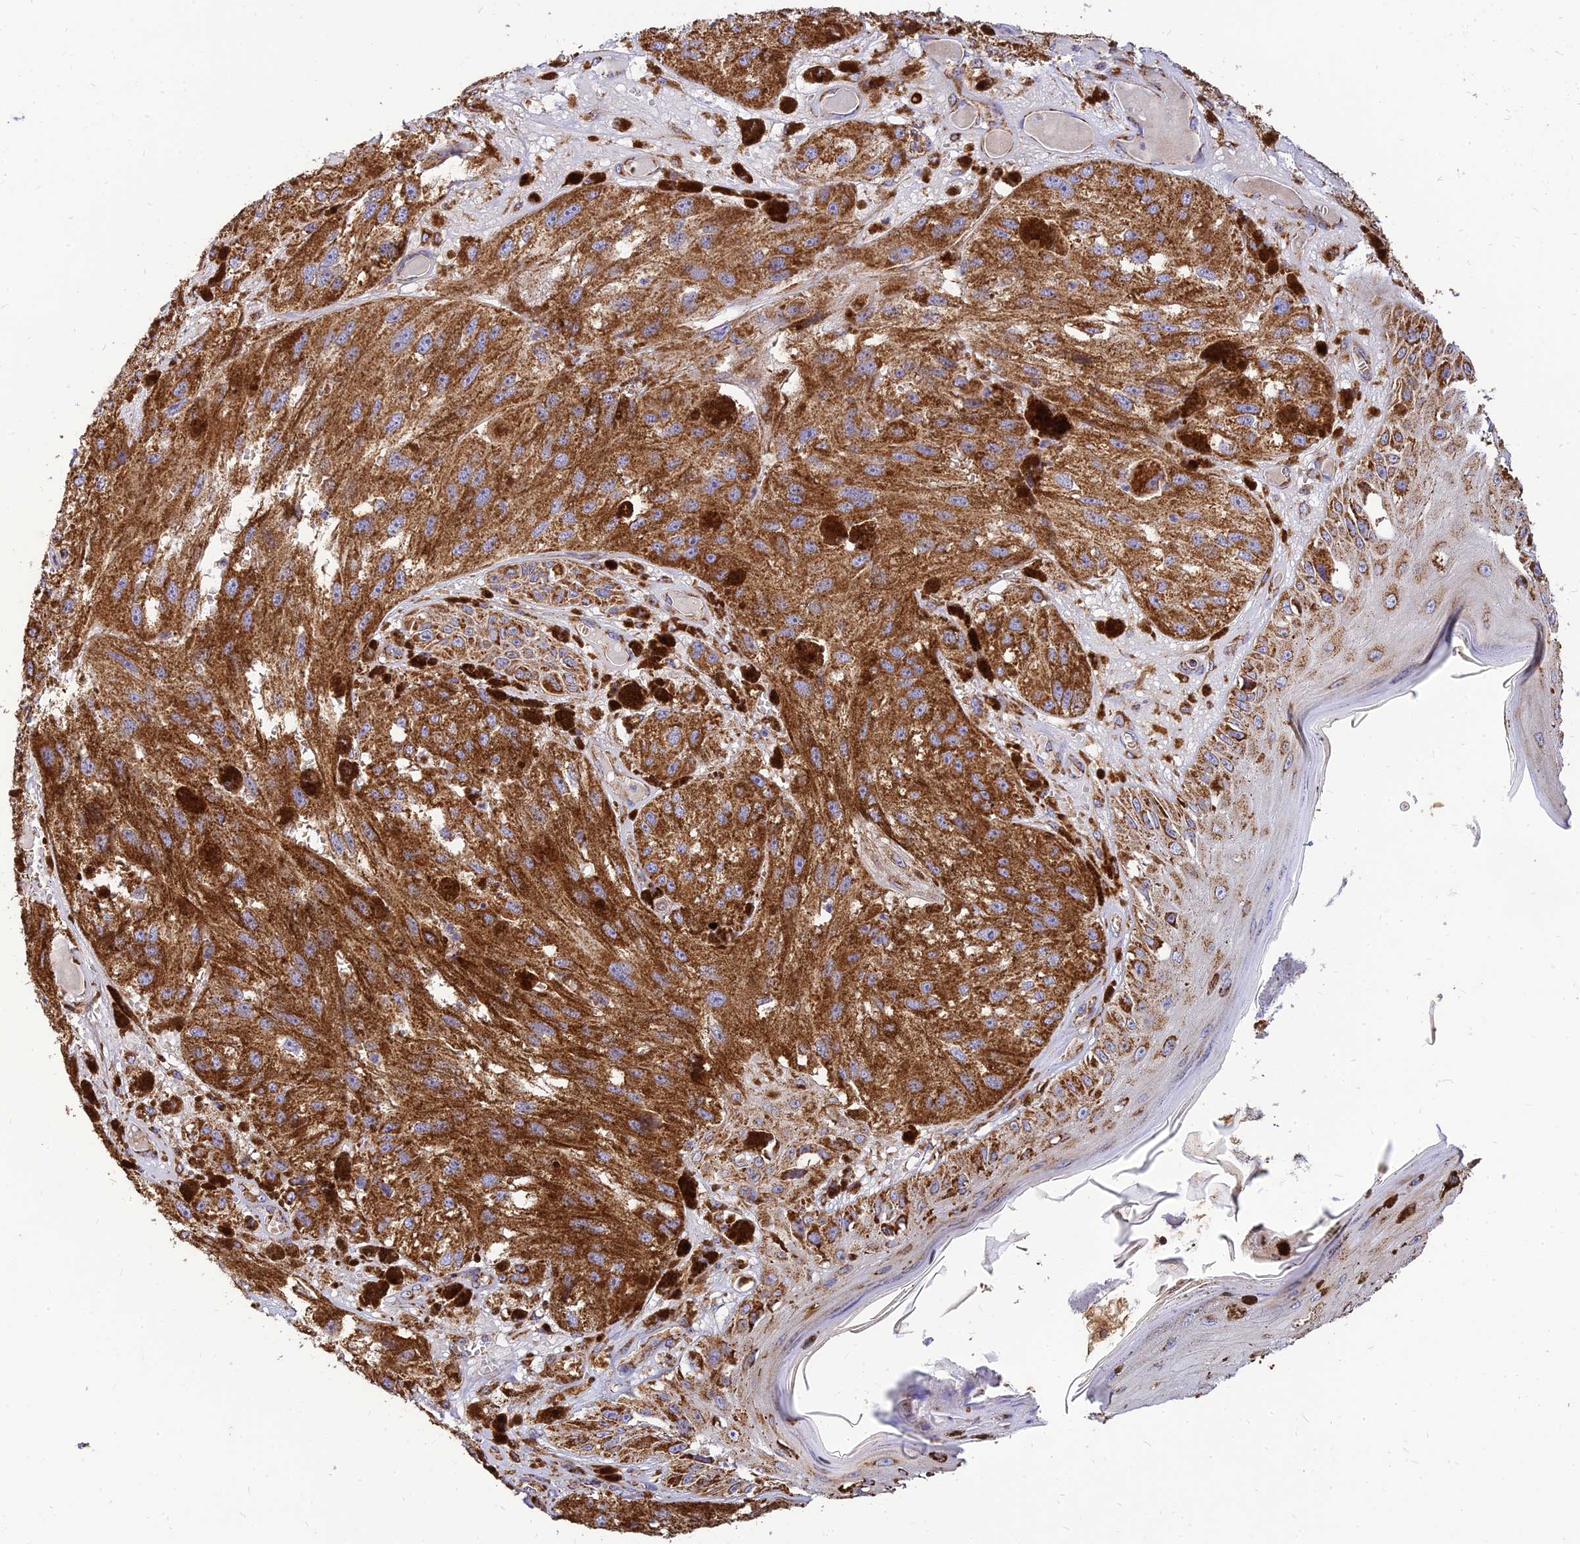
{"staining": {"intensity": "strong", "quantity": ">75%", "location": "cytoplasmic/membranous"}, "tissue": "melanoma", "cell_type": "Tumor cells", "image_type": "cancer", "snomed": [{"axis": "morphology", "description": "Malignant melanoma, NOS"}, {"axis": "topography", "description": "Skin"}], "caption": "The micrograph demonstrates immunohistochemical staining of melanoma. There is strong cytoplasmic/membranous positivity is seen in approximately >75% of tumor cells. The staining is performed using DAB brown chromogen to label protein expression. The nuclei are counter-stained blue using hematoxylin.", "gene": "THUMPD2", "patient": {"sex": "male", "age": 88}}